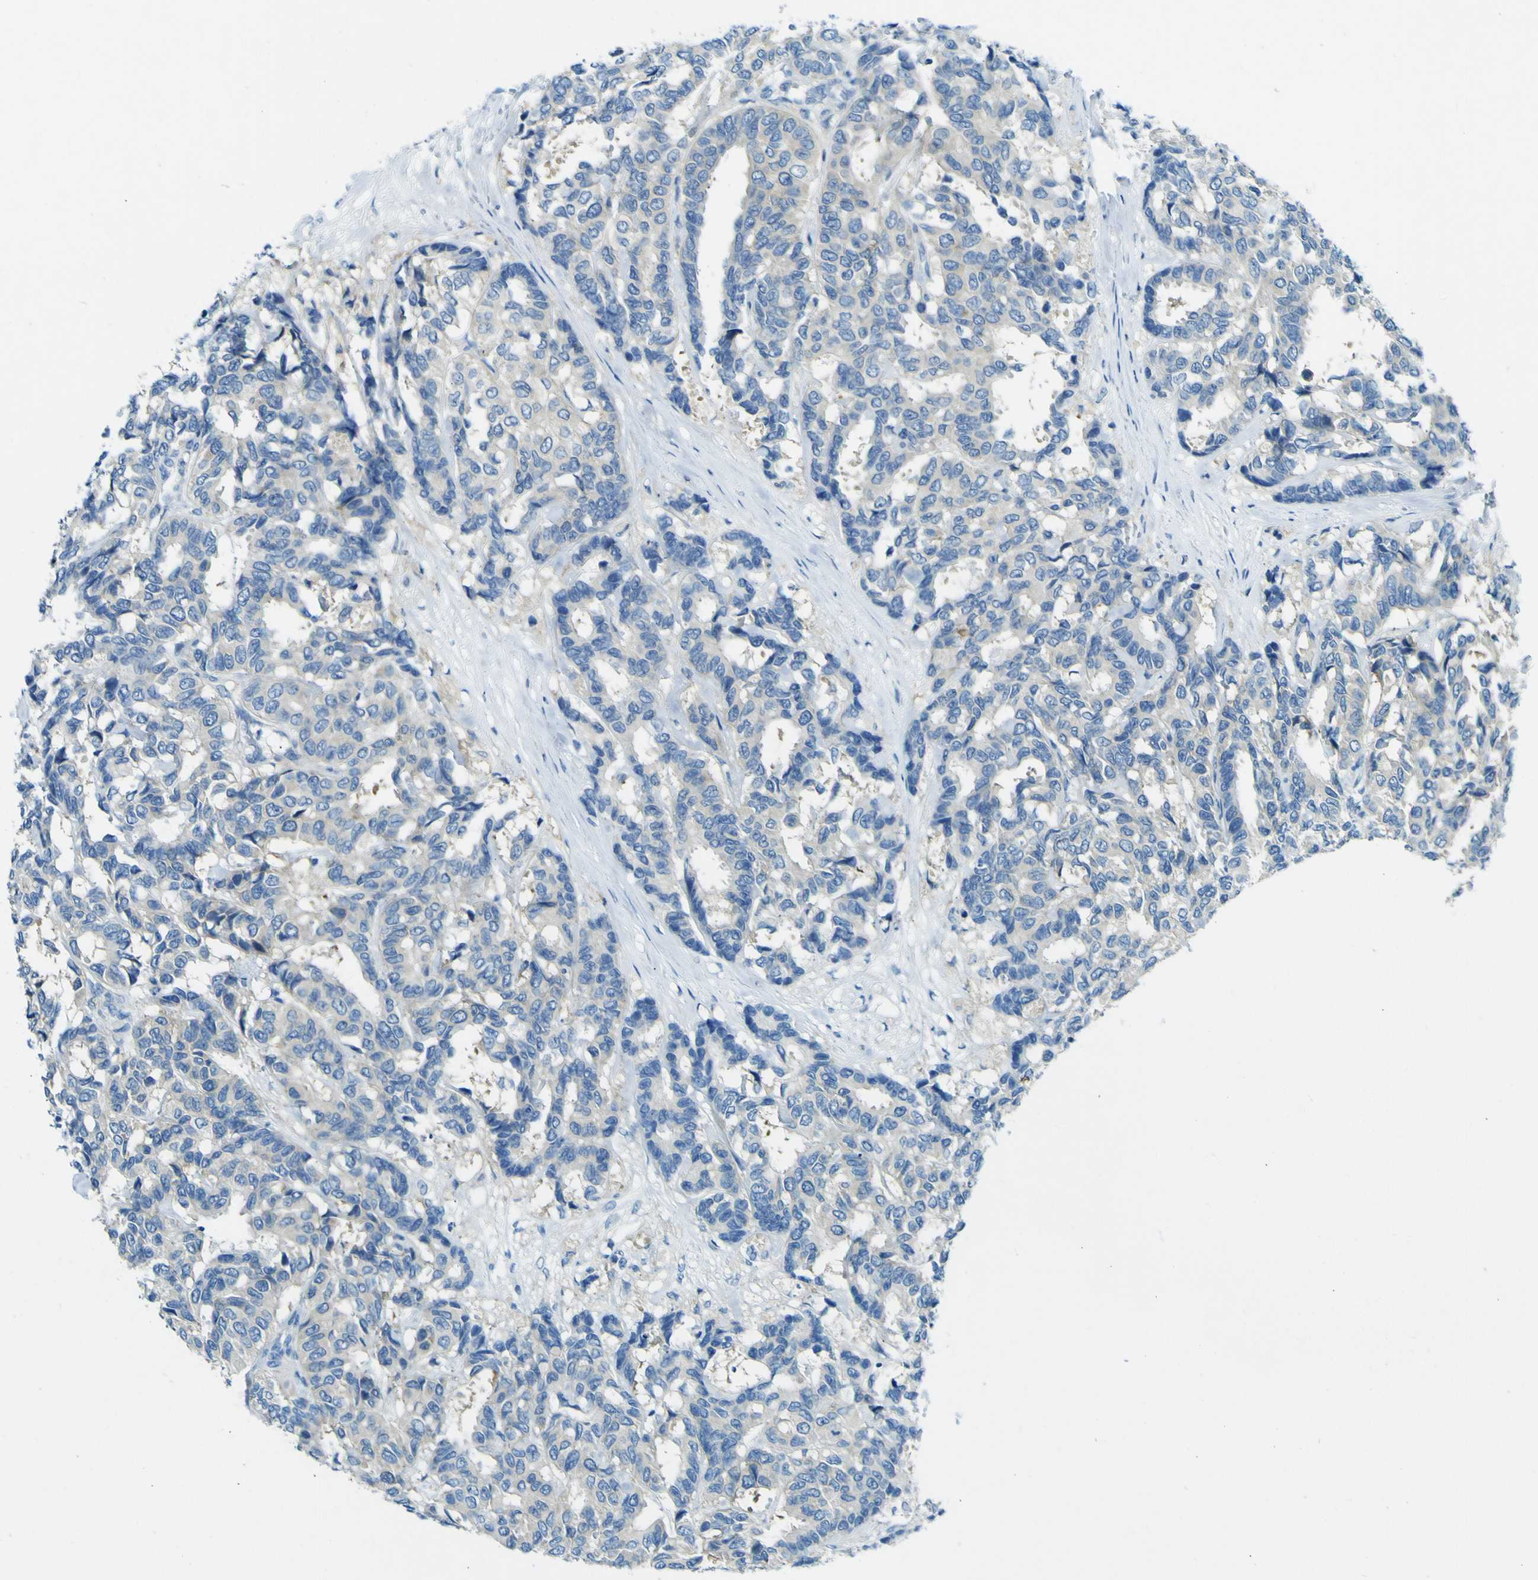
{"staining": {"intensity": "negative", "quantity": "none", "location": "none"}, "tissue": "breast cancer", "cell_type": "Tumor cells", "image_type": "cancer", "snomed": [{"axis": "morphology", "description": "Duct carcinoma"}, {"axis": "topography", "description": "Breast"}], "caption": "Photomicrograph shows no protein expression in tumor cells of intraductal carcinoma (breast) tissue.", "gene": "SORCS1", "patient": {"sex": "female", "age": 87}}